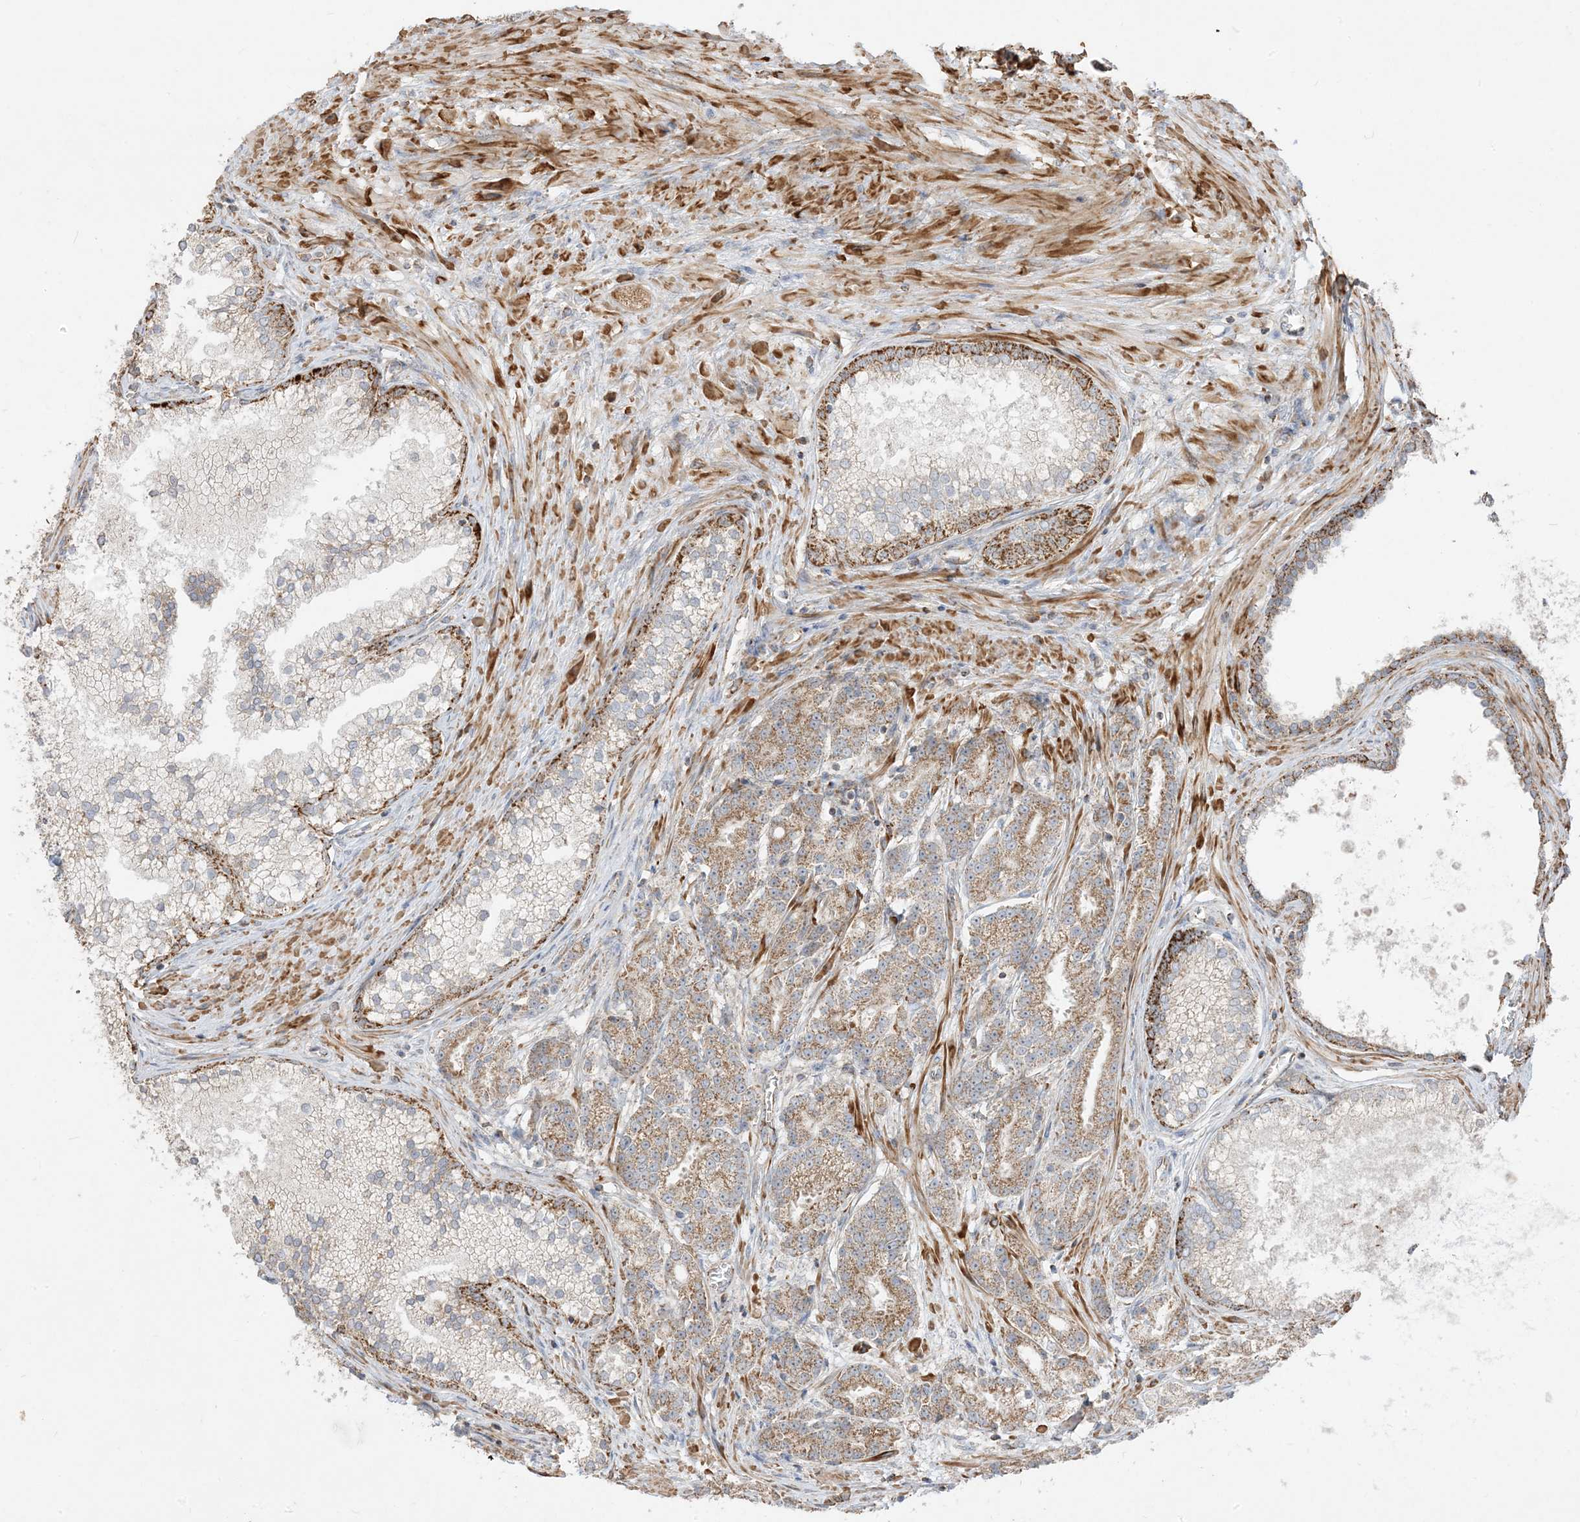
{"staining": {"intensity": "moderate", "quantity": ">75%", "location": "cytoplasmic/membranous"}, "tissue": "prostate cancer", "cell_type": "Tumor cells", "image_type": "cancer", "snomed": [{"axis": "morphology", "description": "Adenocarcinoma, High grade"}, {"axis": "topography", "description": "Prostate"}], "caption": "Prostate cancer stained for a protein (brown) displays moderate cytoplasmic/membranous positive expression in about >75% of tumor cells.", "gene": "AARS2", "patient": {"sex": "male", "age": 69}}